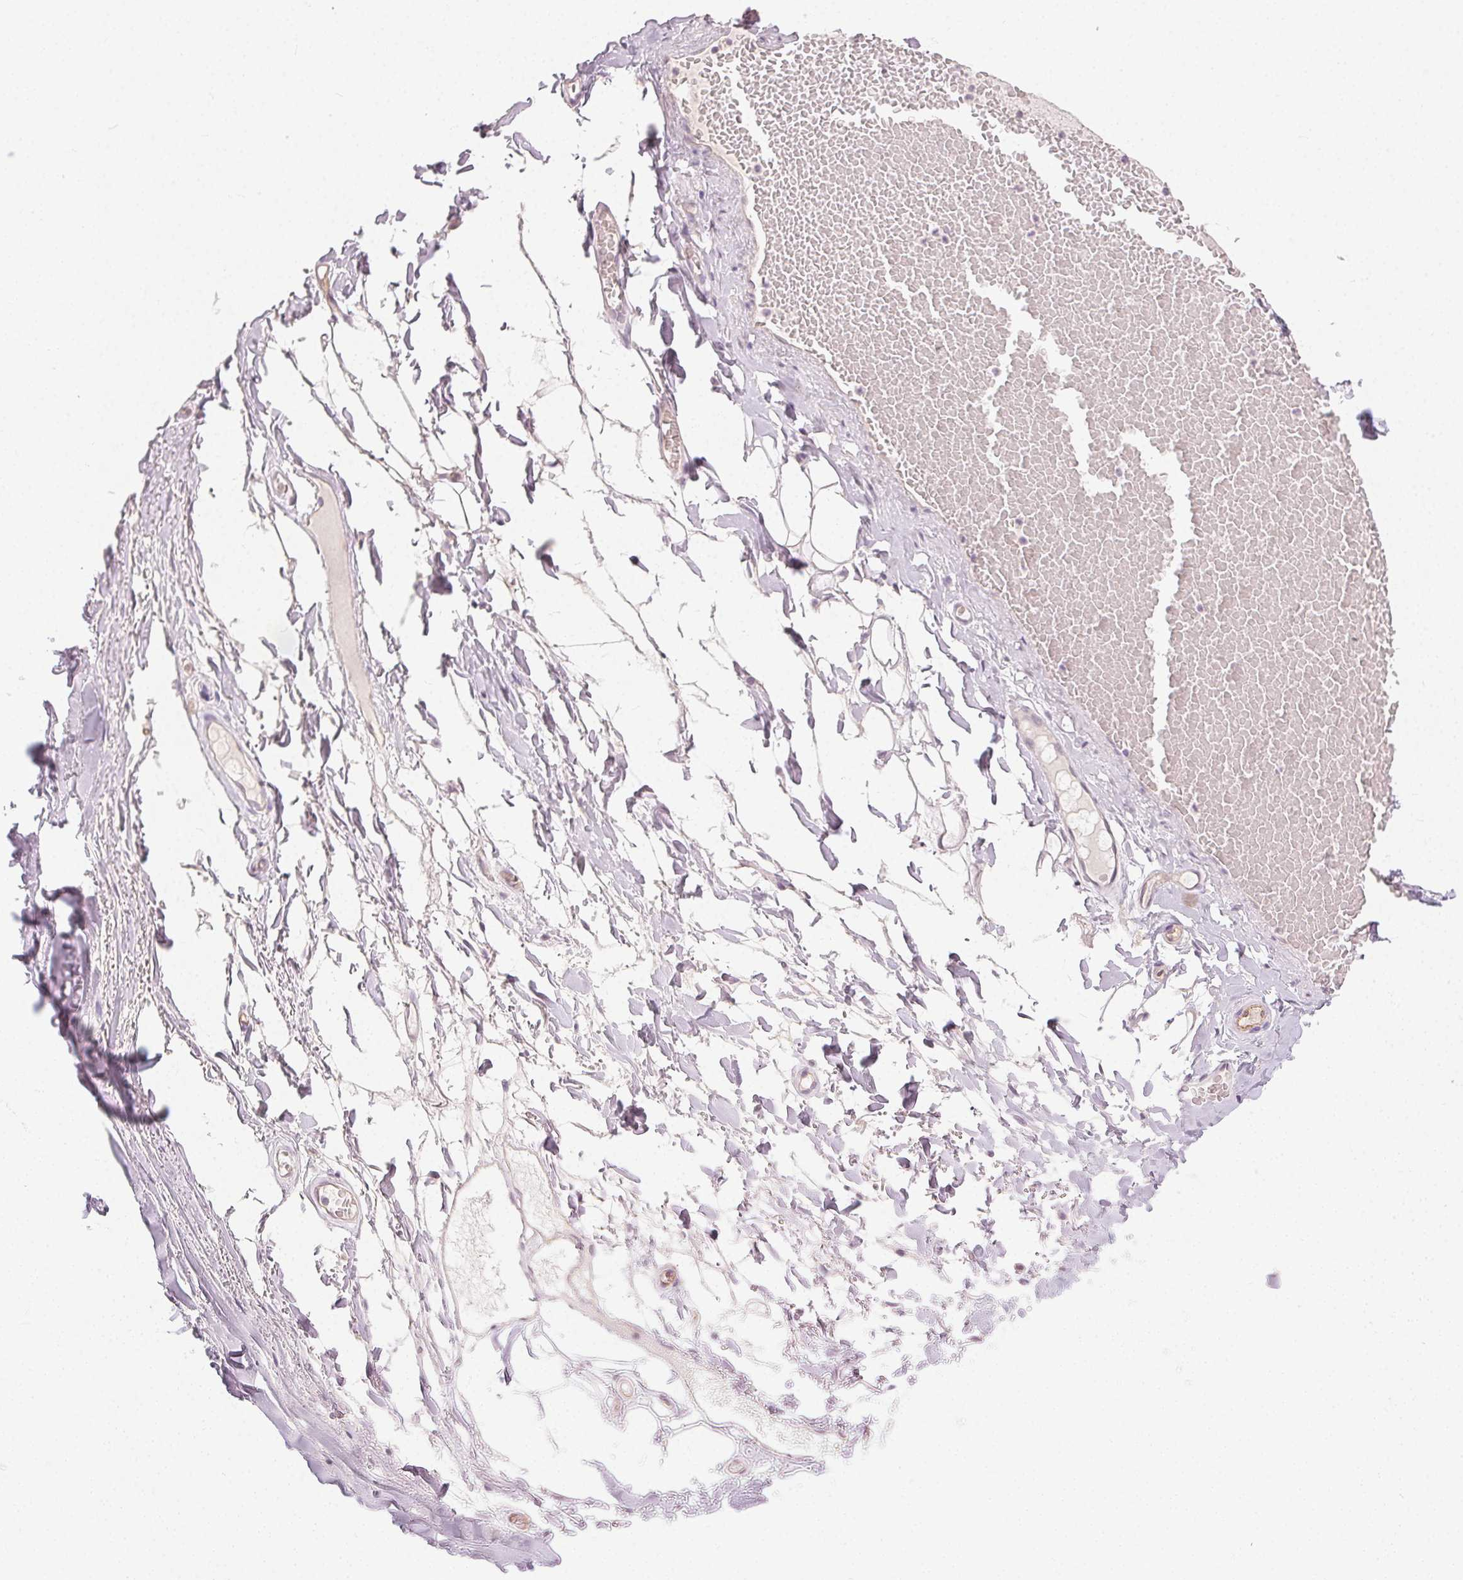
{"staining": {"intensity": "negative", "quantity": "none", "location": "none"}, "tissue": "adipose tissue", "cell_type": "Adipocytes", "image_type": "normal", "snomed": [{"axis": "morphology", "description": "Normal tissue, NOS"}, {"axis": "topography", "description": "Lymph node"}, {"axis": "topography", "description": "Cartilage tissue"}, {"axis": "topography", "description": "Nasopharynx"}], "caption": "This is an immunohistochemistry histopathology image of benign adipose tissue. There is no positivity in adipocytes.", "gene": "PODXL", "patient": {"sex": "male", "age": 63}}